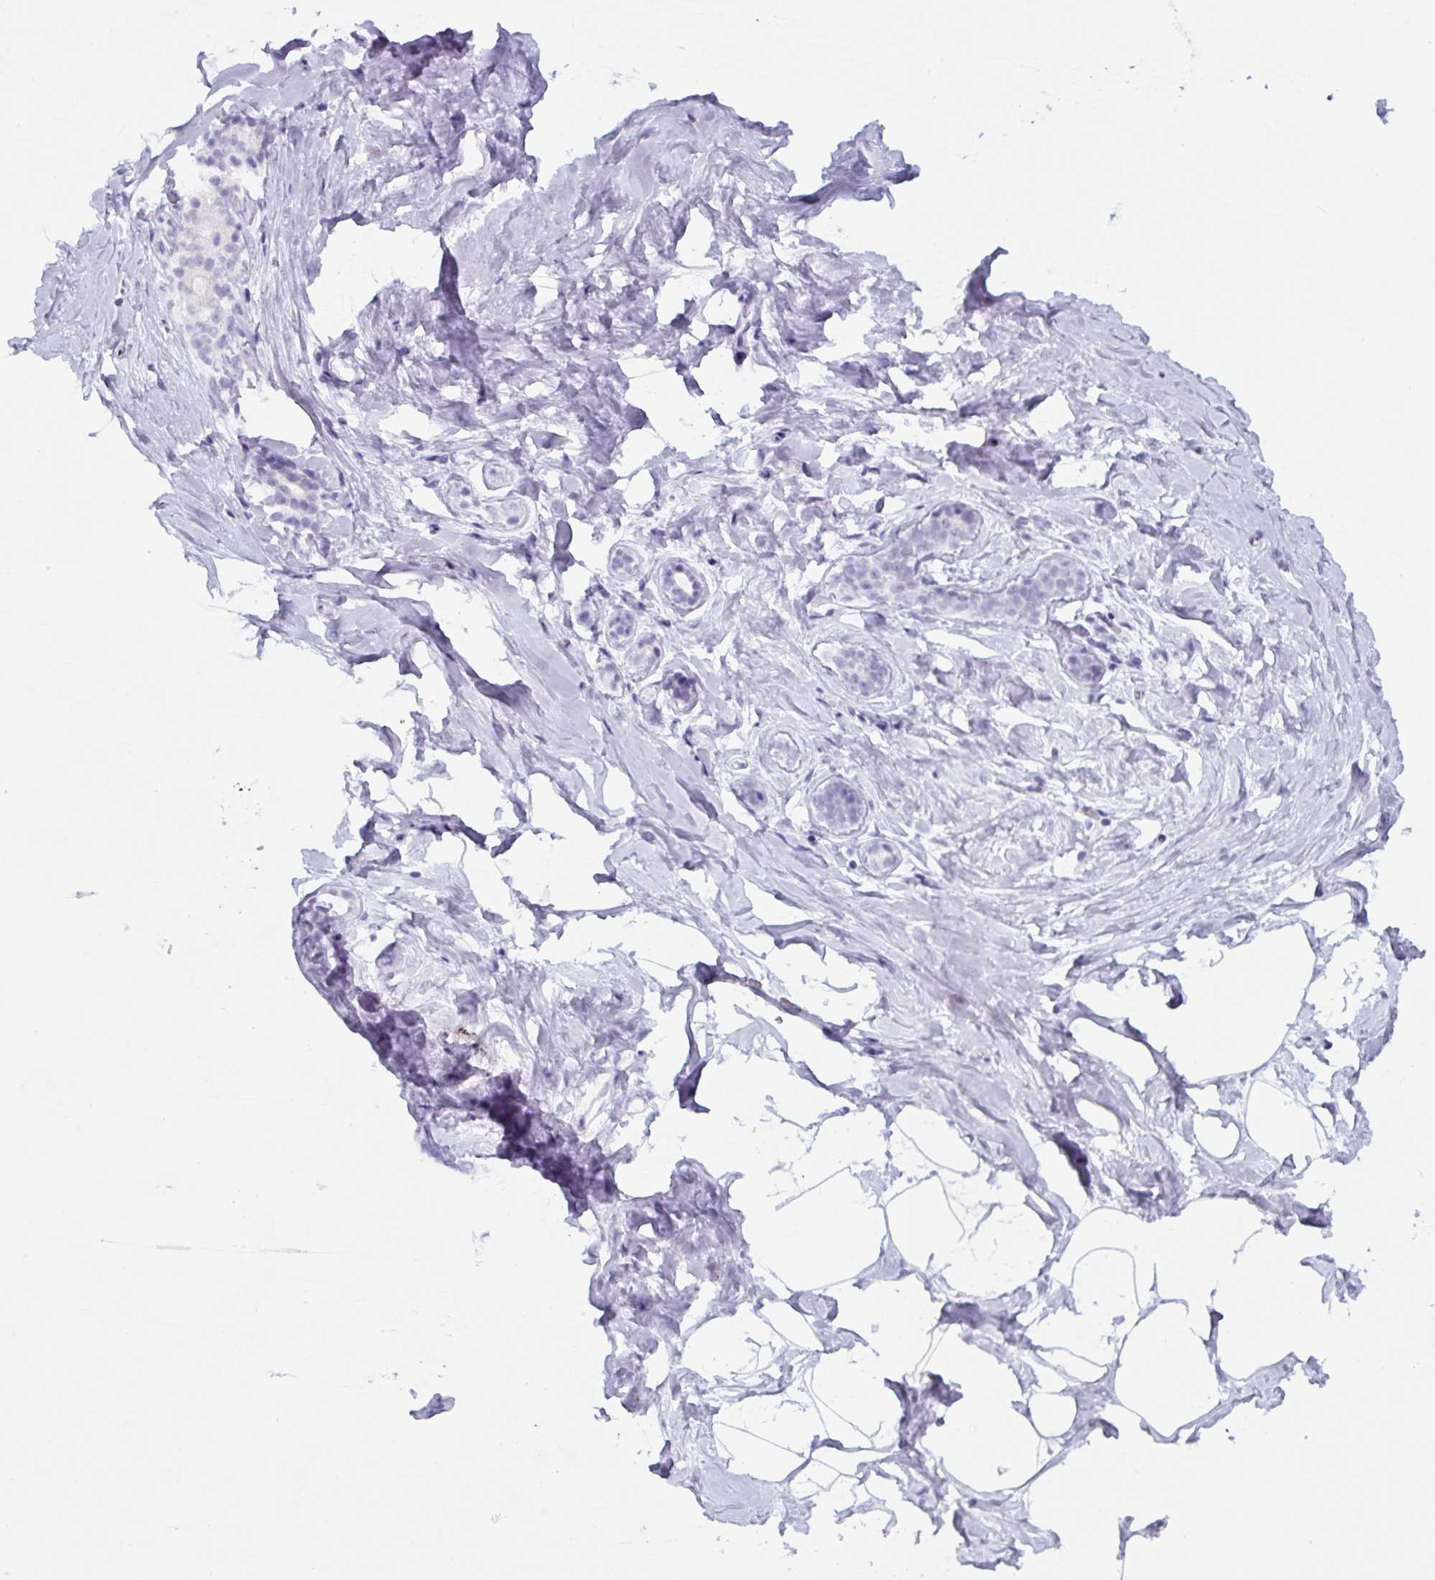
{"staining": {"intensity": "negative", "quantity": "none", "location": "none"}, "tissue": "breast", "cell_type": "Adipocytes", "image_type": "normal", "snomed": [{"axis": "morphology", "description": "Normal tissue, NOS"}, {"axis": "topography", "description": "Breast"}], "caption": "The micrograph displays no staining of adipocytes in normal breast.", "gene": "TNFRSF8", "patient": {"sex": "female", "age": 32}}